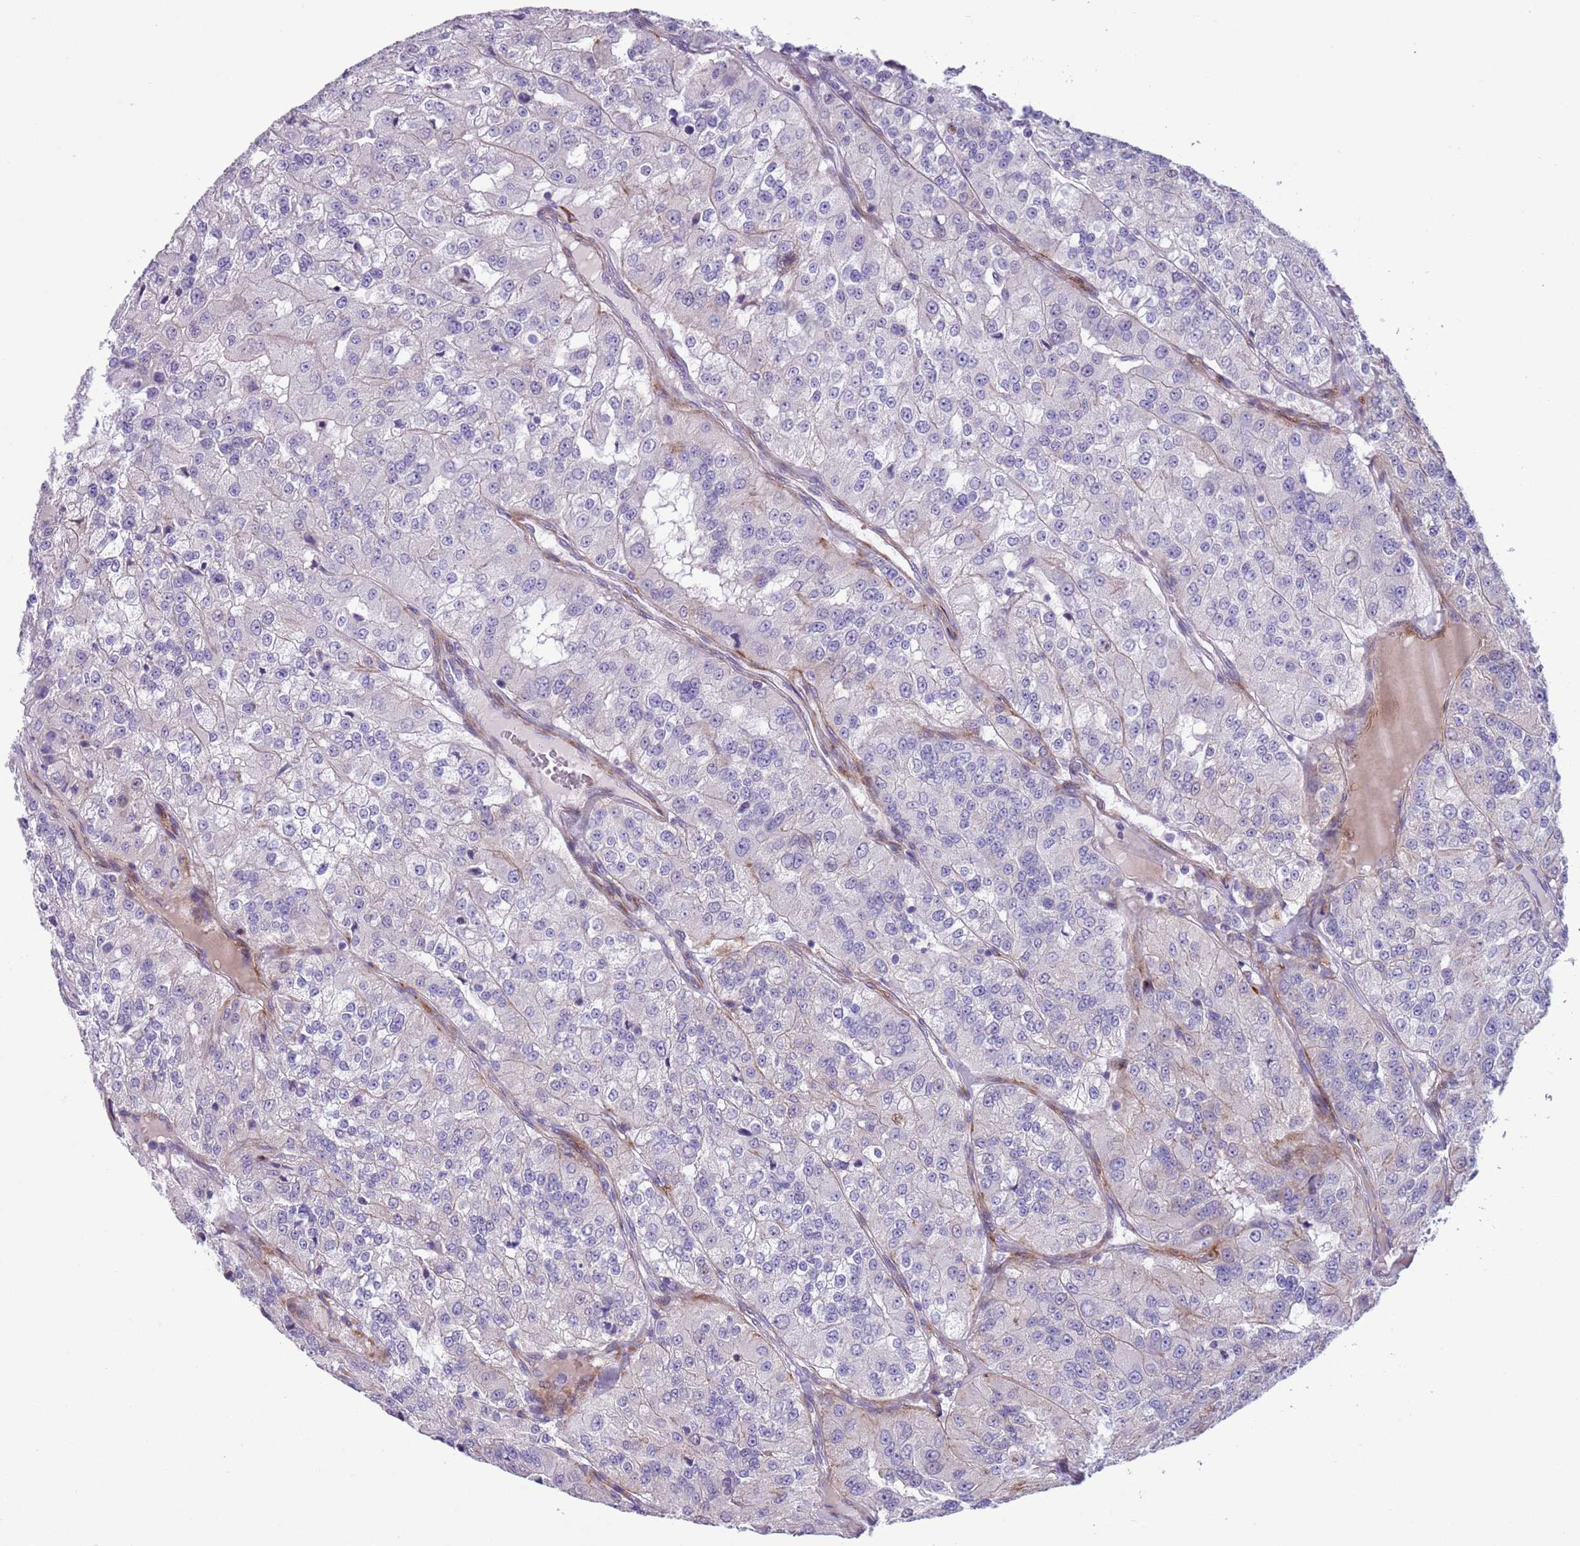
{"staining": {"intensity": "negative", "quantity": "none", "location": "none"}, "tissue": "renal cancer", "cell_type": "Tumor cells", "image_type": "cancer", "snomed": [{"axis": "morphology", "description": "Adenocarcinoma, NOS"}, {"axis": "topography", "description": "Kidney"}], "caption": "Adenocarcinoma (renal) was stained to show a protein in brown. There is no significant staining in tumor cells.", "gene": "MRPL32", "patient": {"sex": "female", "age": 63}}